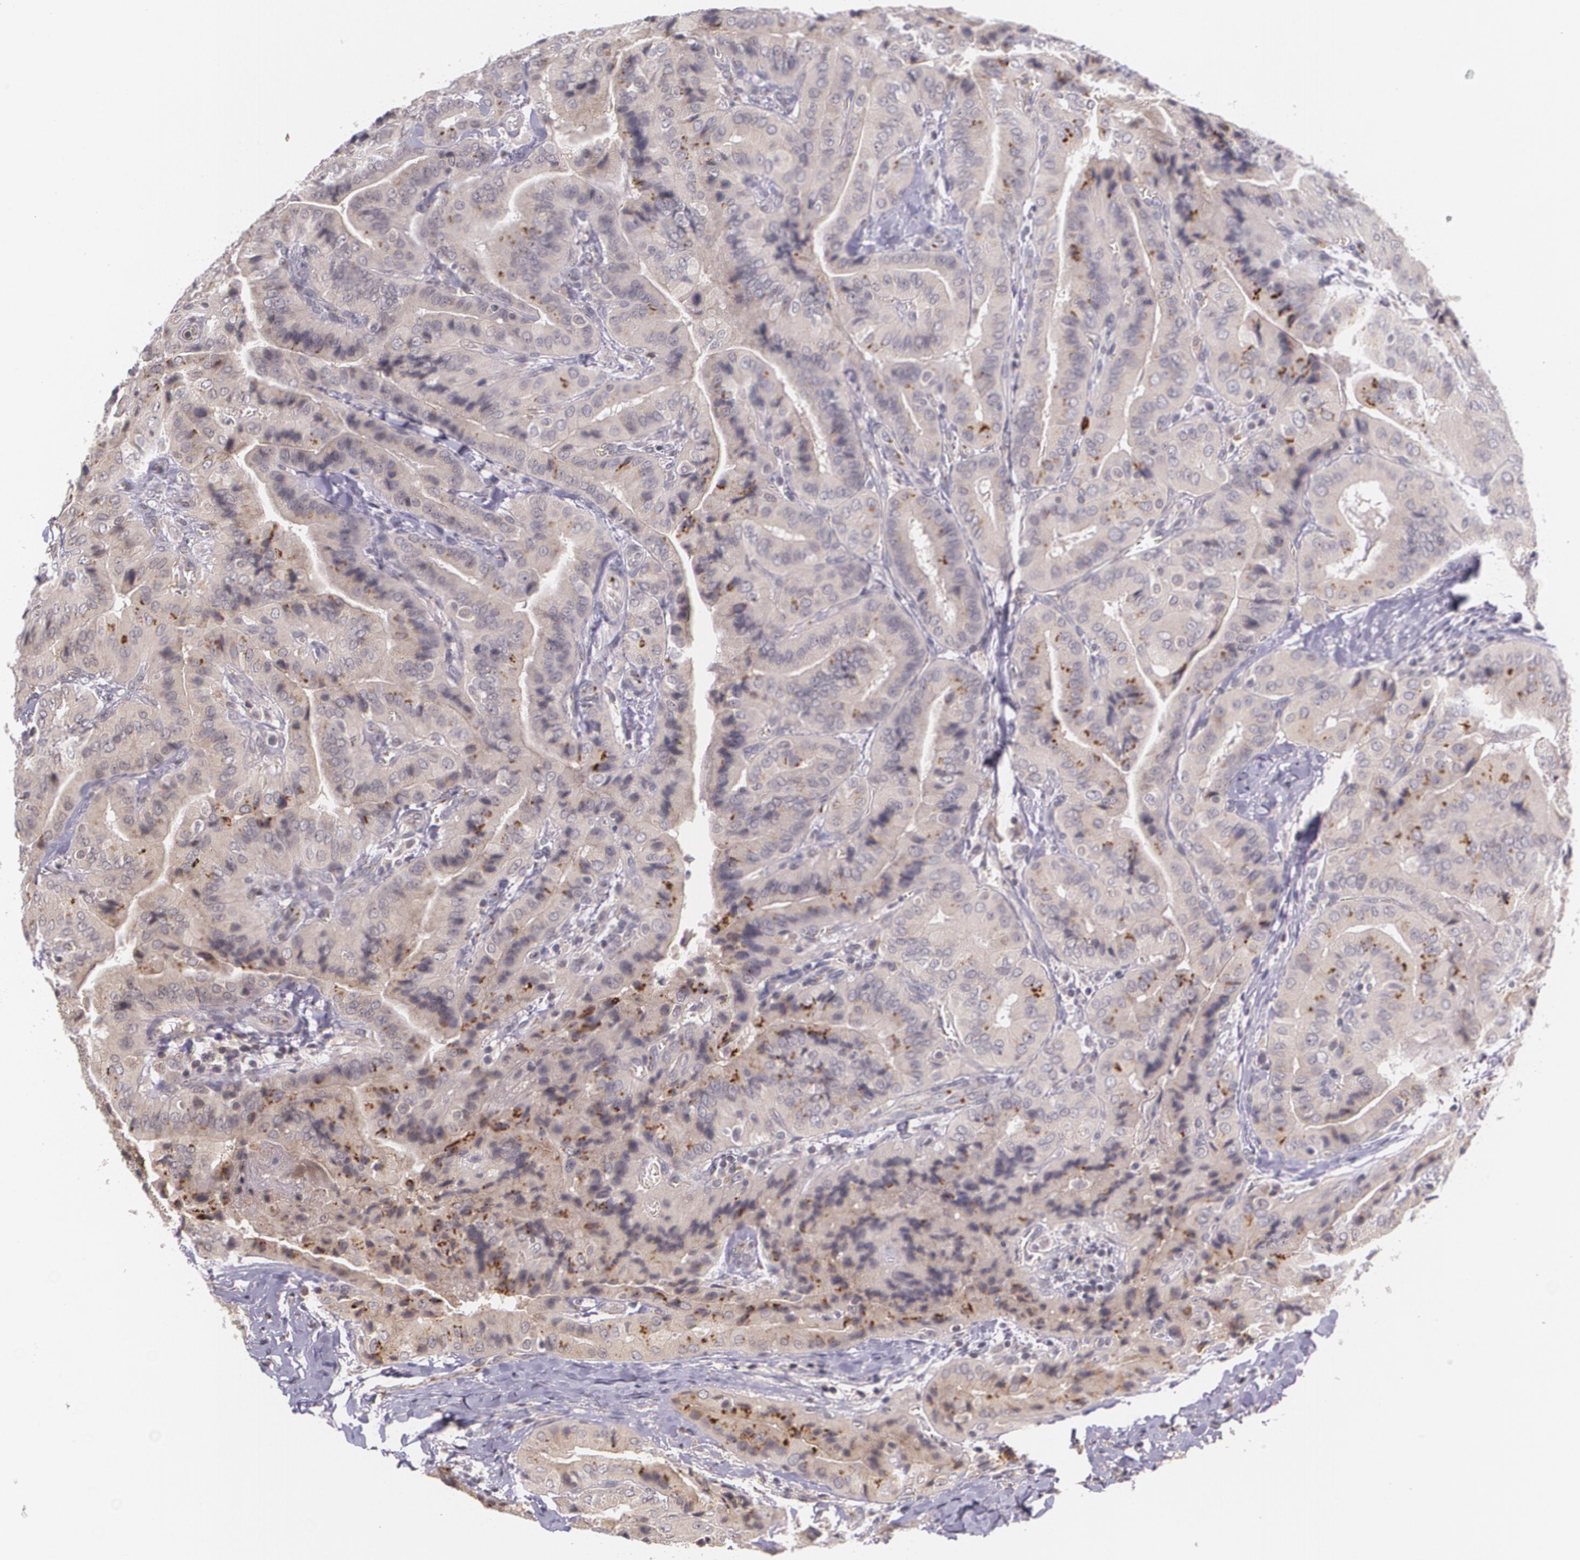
{"staining": {"intensity": "weak", "quantity": ">75%", "location": "cytoplasmic/membranous"}, "tissue": "thyroid cancer", "cell_type": "Tumor cells", "image_type": "cancer", "snomed": [{"axis": "morphology", "description": "Papillary adenocarcinoma, NOS"}, {"axis": "topography", "description": "Thyroid gland"}], "caption": "The micrograph reveals immunohistochemical staining of thyroid cancer. There is weak cytoplasmic/membranous positivity is seen in approximately >75% of tumor cells.", "gene": "TM4SF1", "patient": {"sex": "female", "age": 71}}